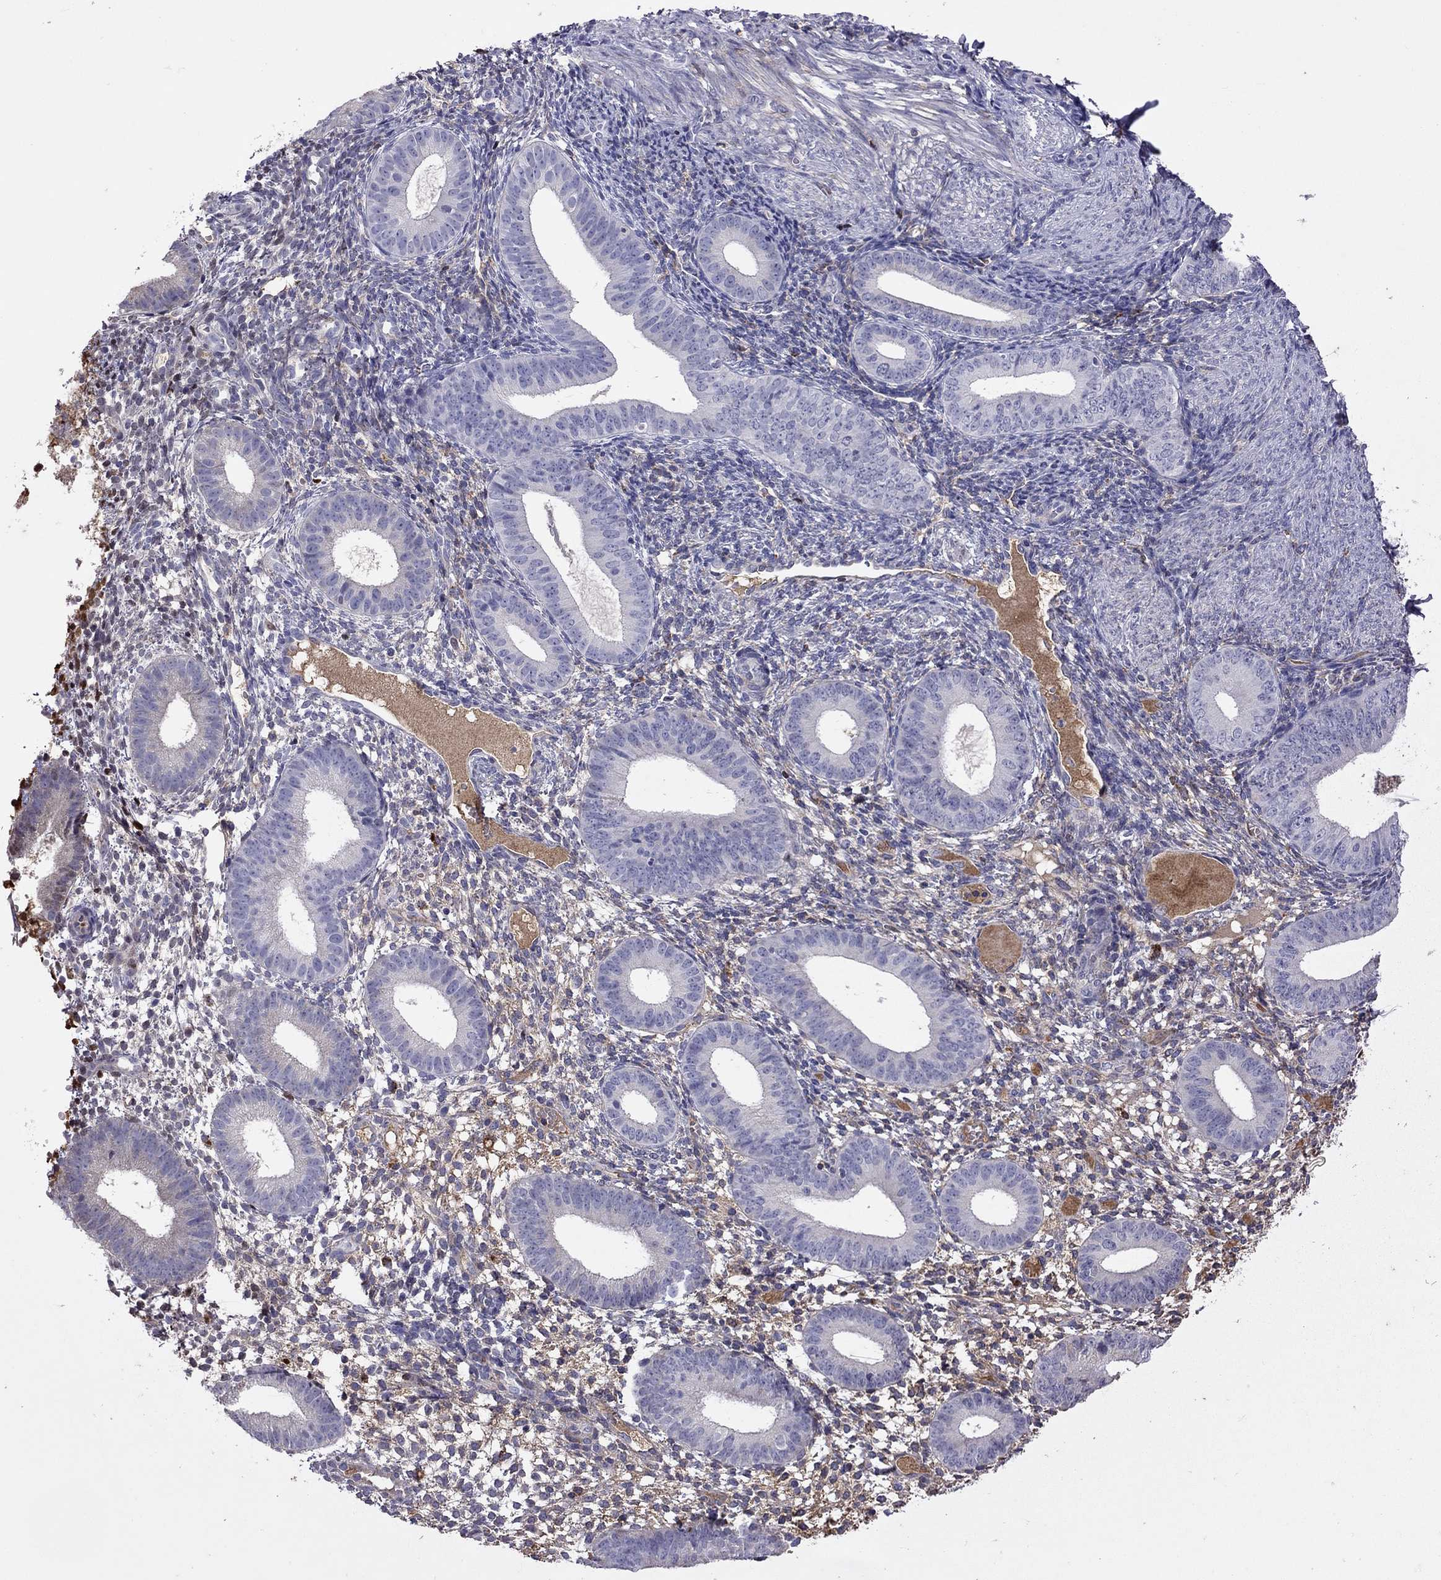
{"staining": {"intensity": "negative", "quantity": "none", "location": "none"}, "tissue": "endometrium", "cell_type": "Cells in endometrial stroma", "image_type": "normal", "snomed": [{"axis": "morphology", "description": "Normal tissue, NOS"}, {"axis": "topography", "description": "Endometrium"}], "caption": "Immunohistochemistry (IHC) of benign endometrium reveals no staining in cells in endometrial stroma.", "gene": "SERPINA3", "patient": {"sex": "female", "age": 39}}